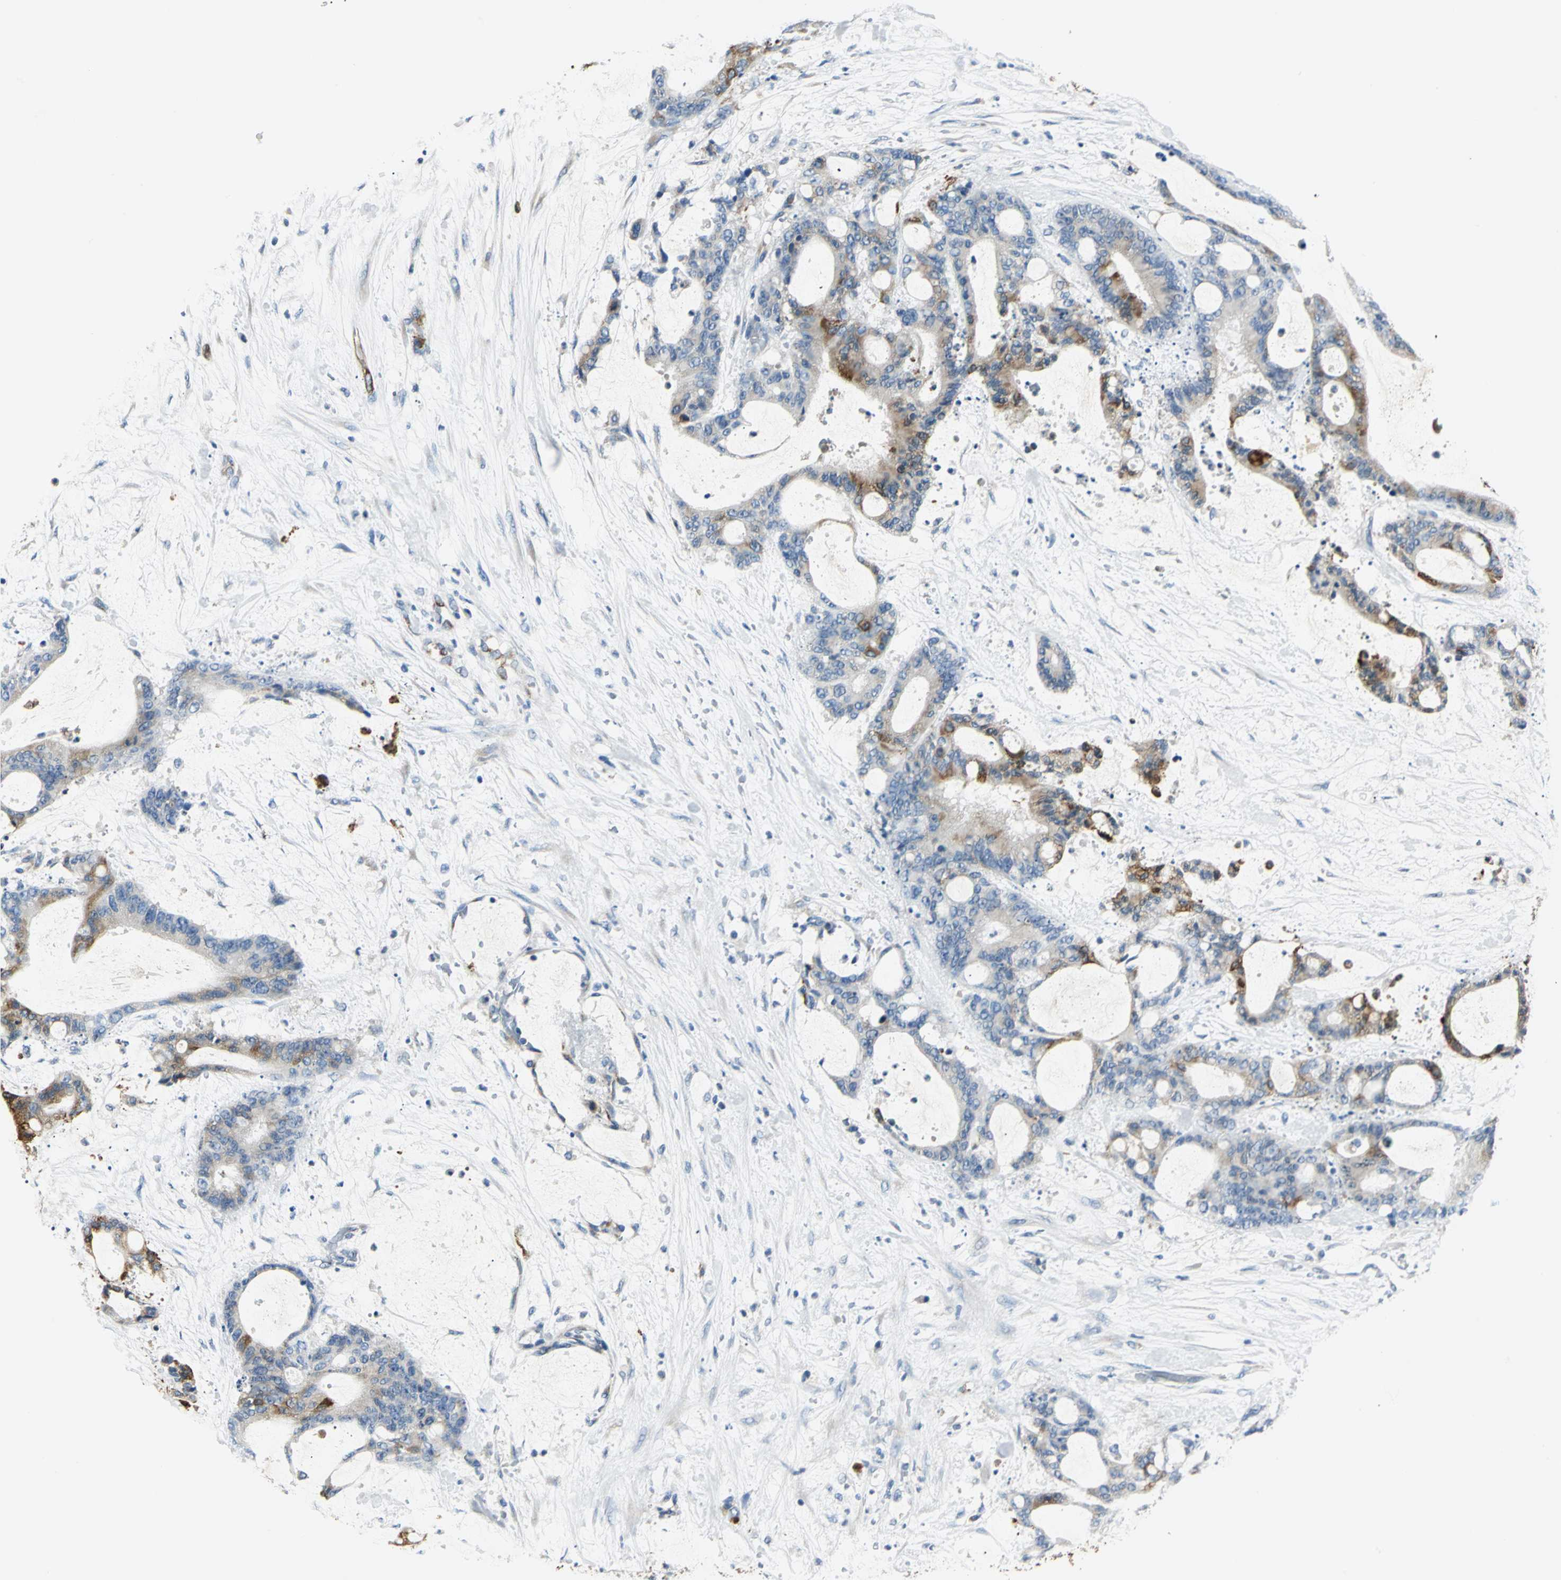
{"staining": {"intensity": "moderate", "quantity": "25%-75%", "location": "cytoplasmic/membranous"}, "tissue": "liver cancer", "cell_type": "Tumor cells", "image_type": "cancer", "snomed": [{"axis": "morphology", "description": "Cholangiocarcinoma"}, {"axis": "topography", "description": "Liver"}], "caption": "A photomicrograph of liver cholangiocarcinoma stained for a protein demonstrates moderate cytoplasmic/membranous brown staining in tumor cells.", "gene": "B3GNT2", "patient": {"sex": "female", "age": 73}}